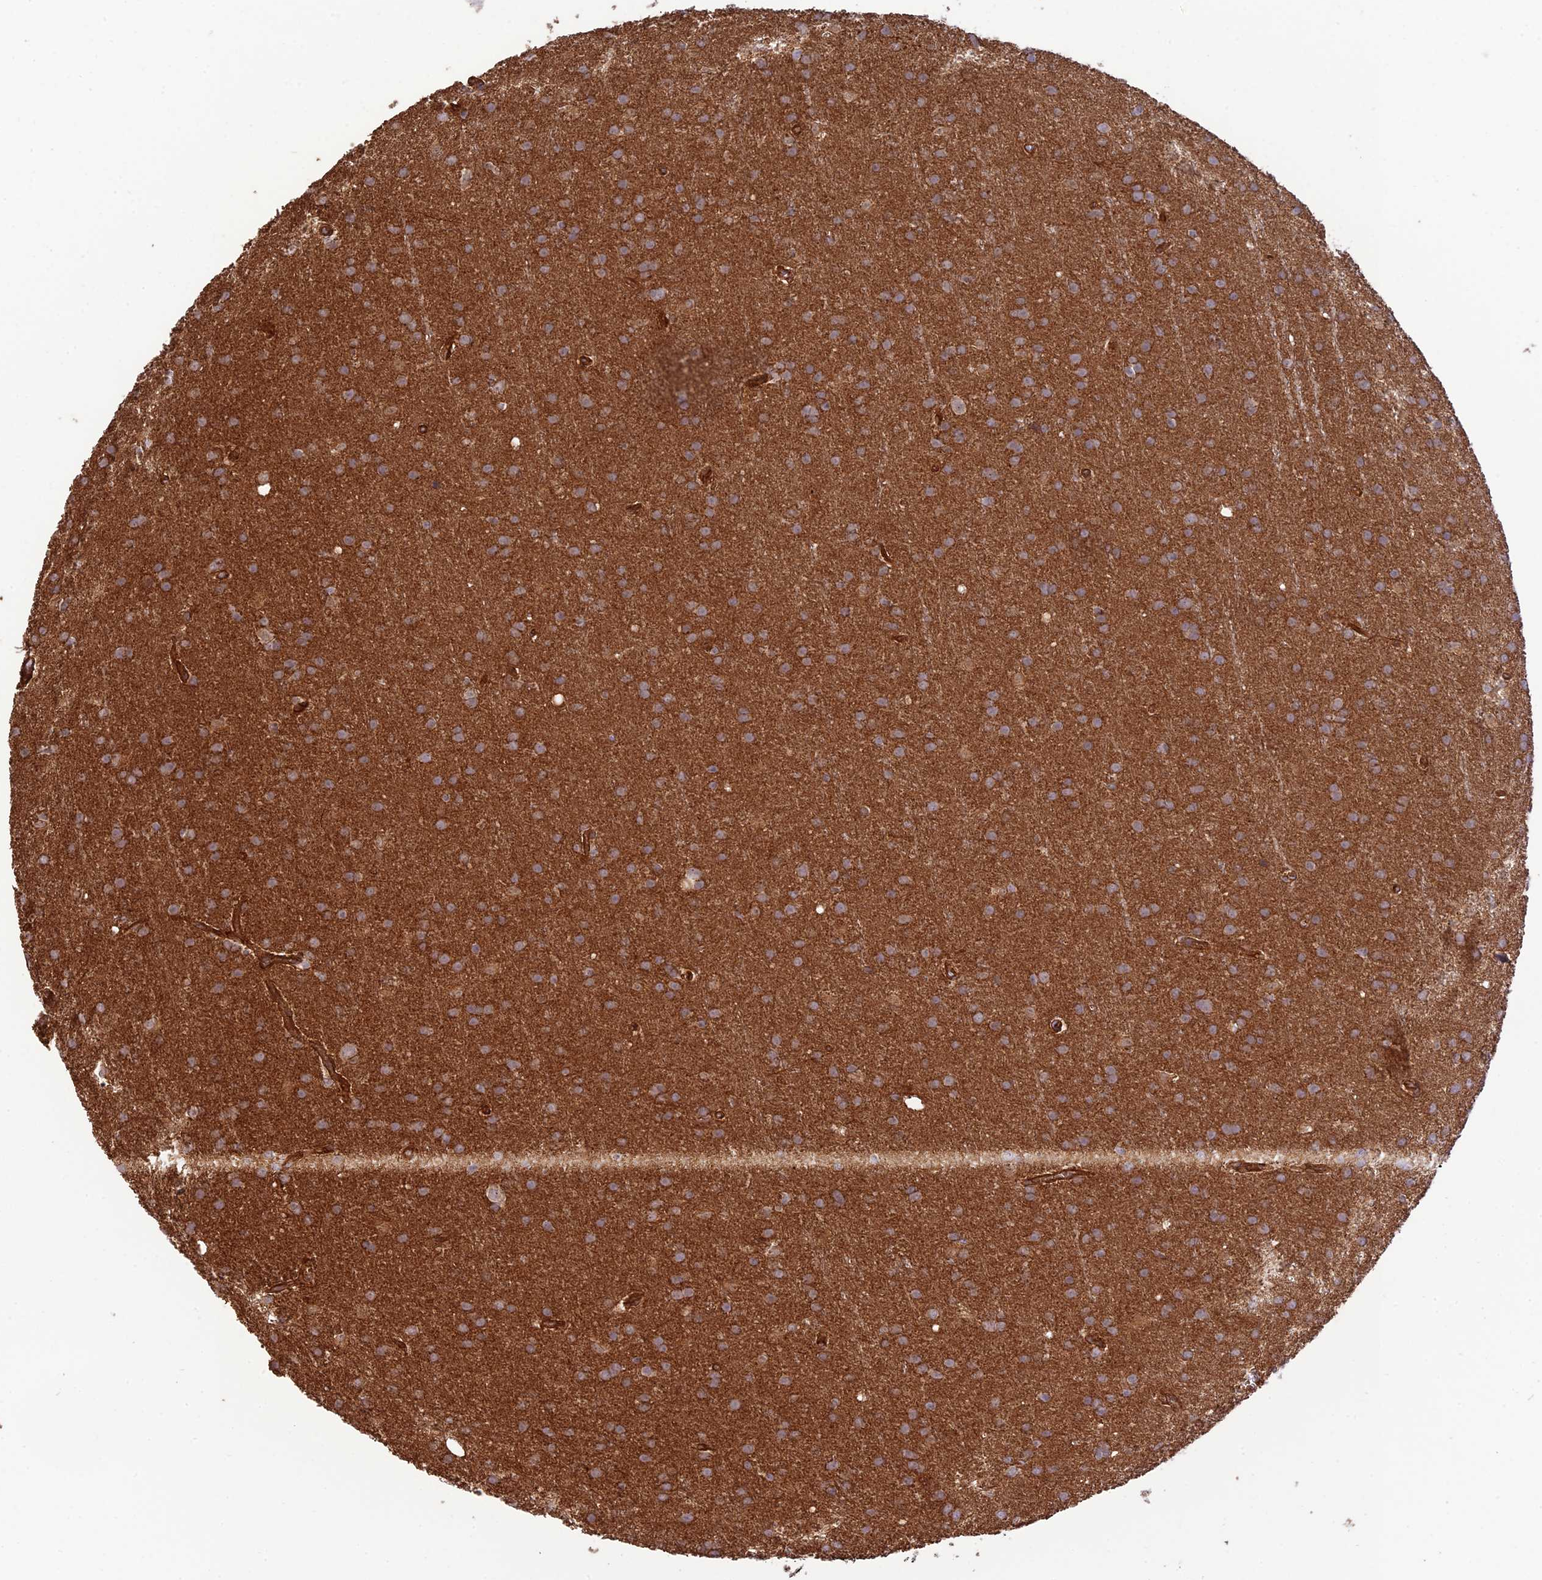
{"staining": {"intensity": "moderate", "quantity": ">75%", "location": "cytoplasmic/membranous"}, "tissue": "glioma", "cell_type": "Tumor cells", "image_type": "cancer", "snomed": [{"axis": "morphology", "description": "Glioma, malignant, Low grade"}, {"axis": "topography", "description": "Brain"}], "caption": "The image exhibits immunohistochemical staining of low-grade glioma (malignant). There is moderate cytoplasmic/membranous staining is appreciated in about >75% of tumor cells.", "gene": "HOMER2", "patient": {"sex": "female", "age": 32}}